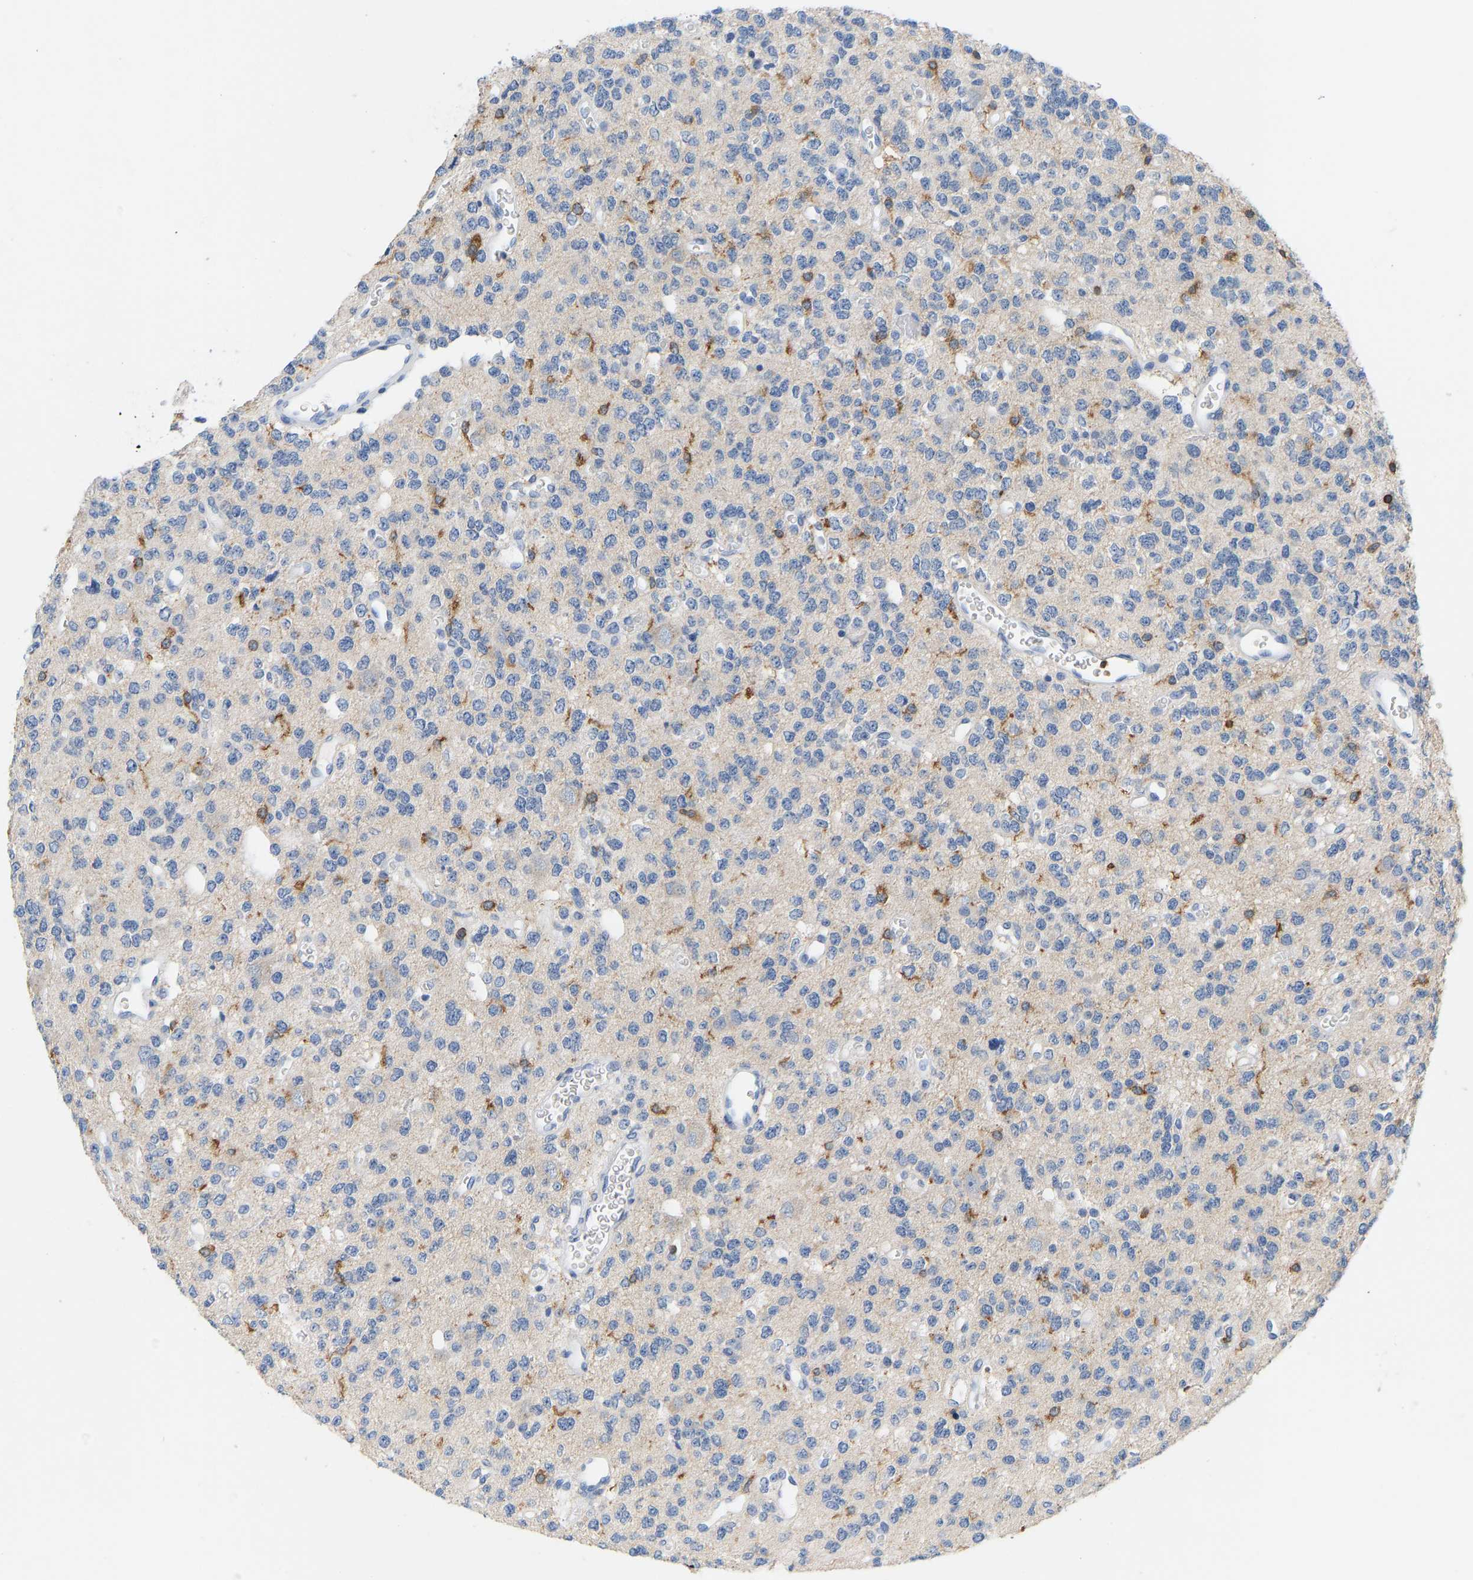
{"staining": {"intensity": "weak", "quantity": "<25%", "location": "cytoplasmic/membranous"}, "tissue": "glioma", "cell_type": "Tumor cells", "image_type": "cancer", "snomed": [{"axis": "morphology", "description": "Glioma, malignant, Low grade"}, {"axis": "topography", "description": "Brain"}], "caption": "Protein analysis of glioma displays no significant expression in tumor cells. The staining is performed using DAB brown chromogen with nuclei counter-stained in using hematoxylin.", "gene": "EVL", "patient": {"sex": "male", "age": 38}}